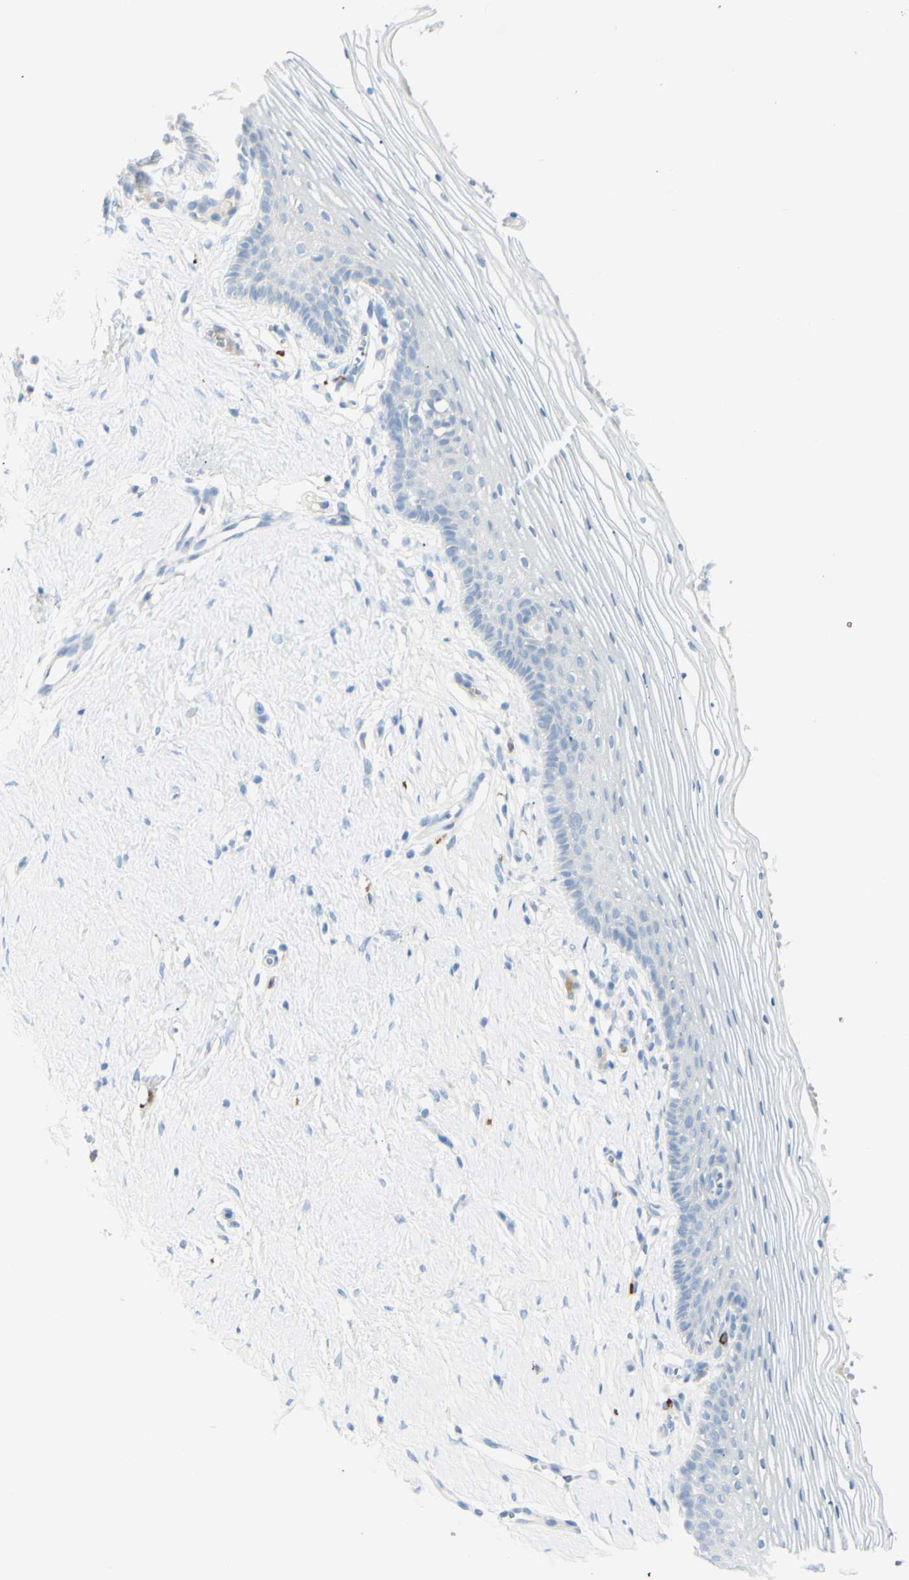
{"staining": {"intensity": "negative", "quantity": "none", "location": "none"}, "tissue": "vagina", "cell_type": "Squamous epithelial cells", "image_type": "normal", "snomed": [{"axis": "morphology", "description": "Normal tissue, NOS"}, {"axis": "topography", "description": "Vagina"}], "caption": "A high-resolution photomicrograph shows IHC staining of benign vagina, which displays no significant expression in squamous epithelial cells.", "gene": "LETM1", "patient": {"sex": "female", "age": 32}}